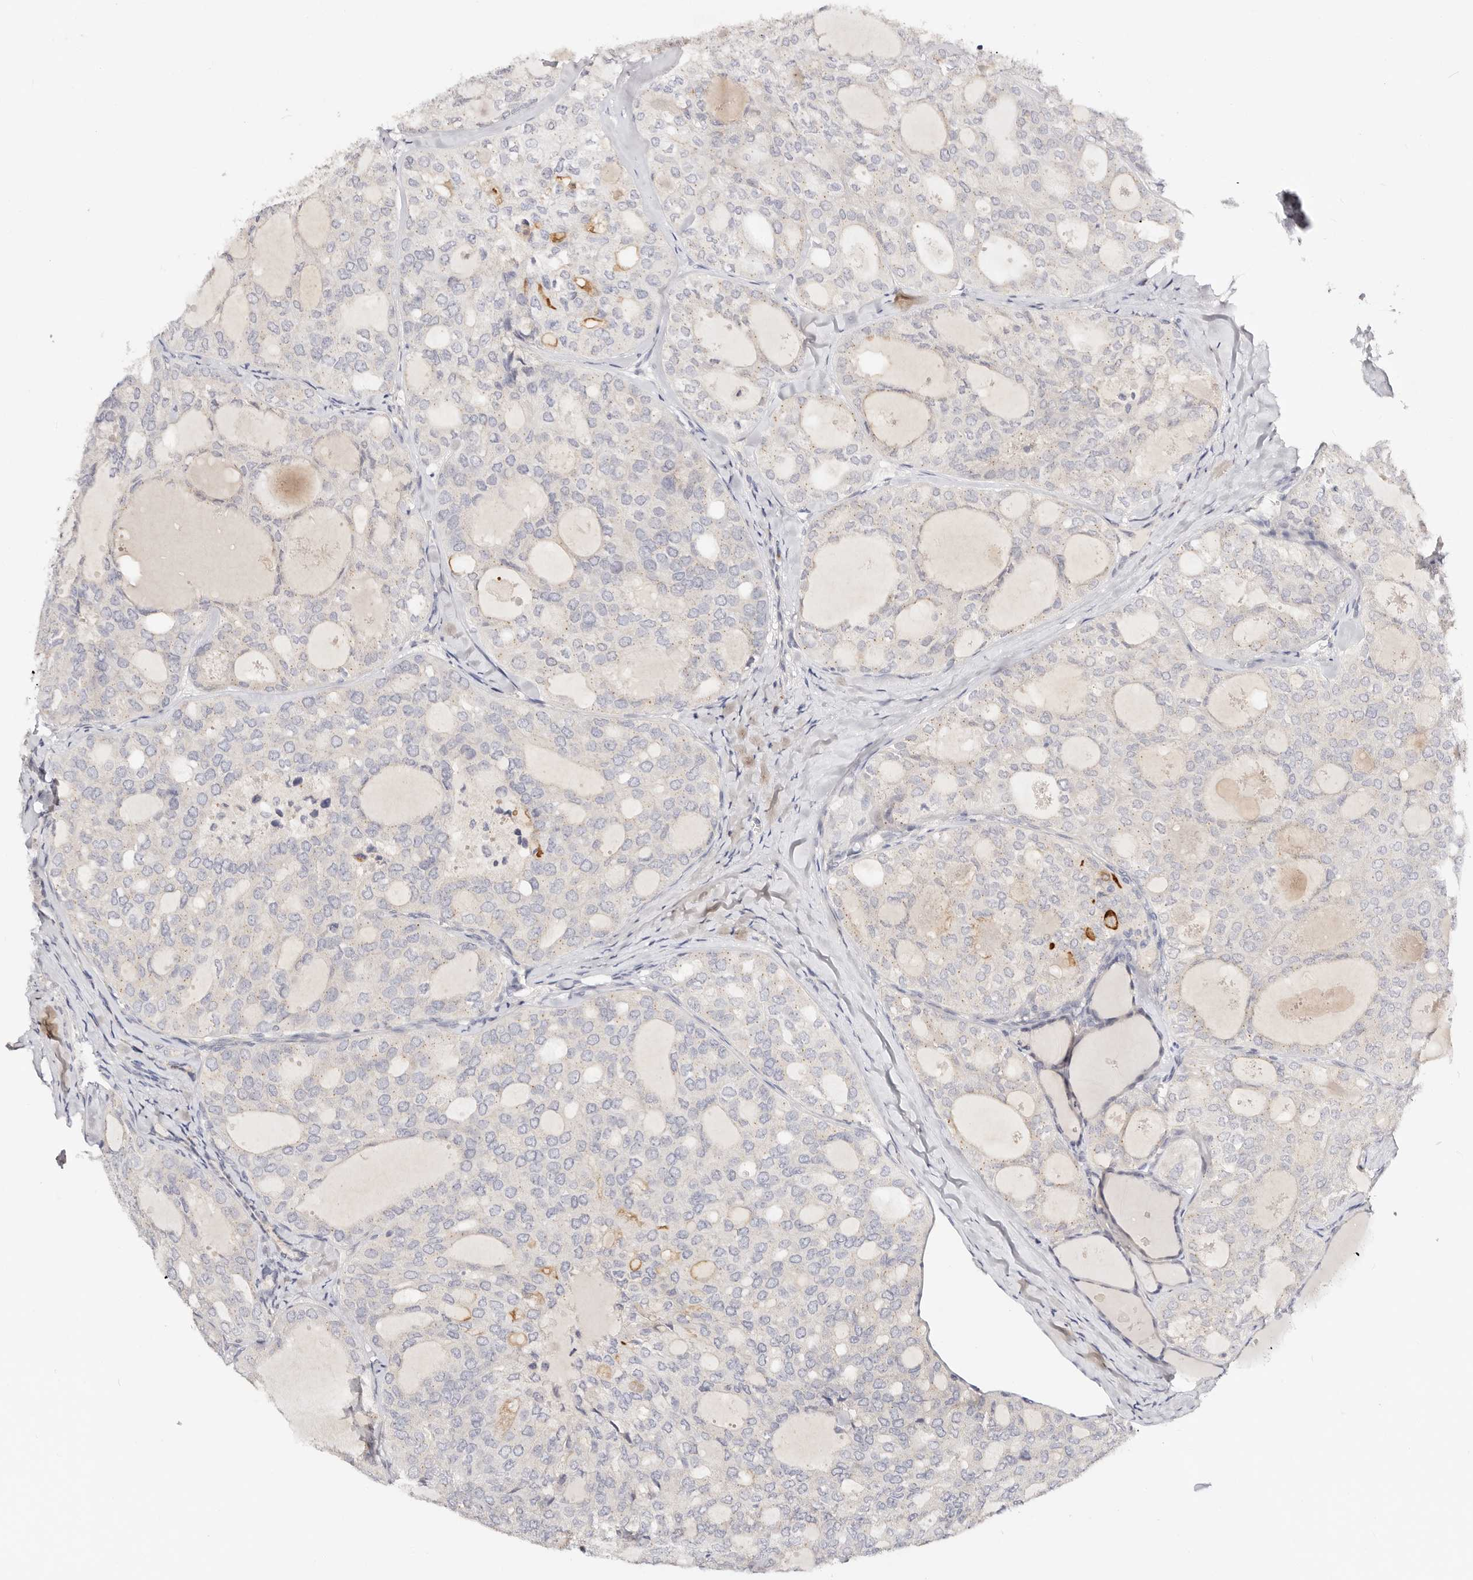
{"staining": {"intensity": "negative", "quantity": "none", "location": "none"}, "tissue": "thyroid cancer", "cell_type": "Tumor cells", "image_type": "cancer", "snomed": [{"axis": "morphology", "description": "Follicular adenoma carcinoma, NOS"}, {"axis": "topography", "description": "Thyroid gland"}], "caption": "Thyroid follicular adenoma carcinoma was stained to show a protein in brown. There is no significant staining in tumor cells.", "gene": "DNASE1", "patient": {"sex": "male", "age": 75}}